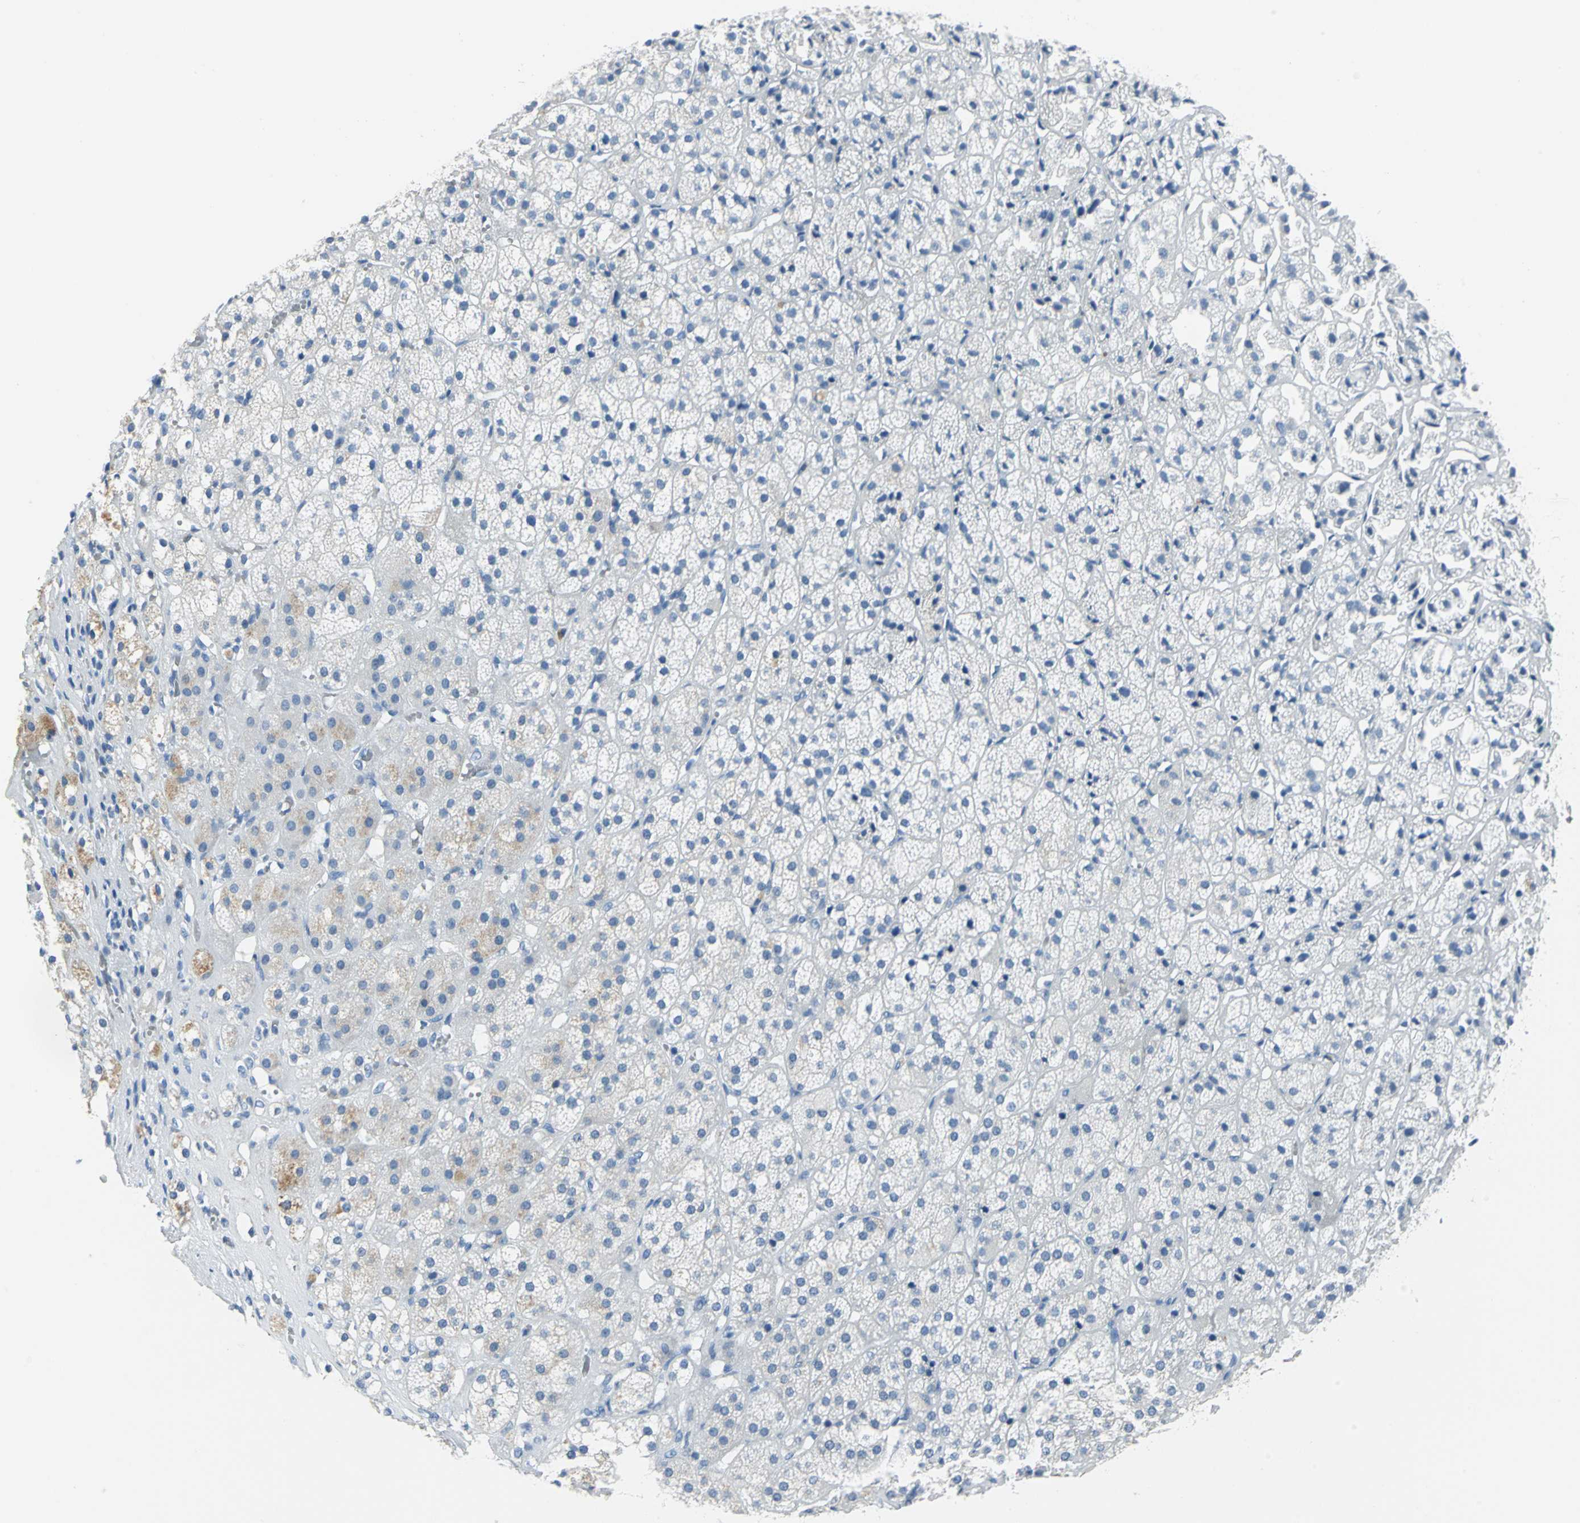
{"staining": {"intensity": "weak", "quantity": "<25%", "location": "cytoplasmic/membranous"}, "tissue": "adrenal gland", "cell_type": "Glandular cells", "image_type": "normal", "snomed": [{"axis": "morphology", "description": "Normal tissue, NOS"}, {"axis": "topography", "description": "Adrenal gland"}], "caption": "IHC of normal adrenal gland displays no positivity in glandular cells. (Brightfield microscopy of DAB (3,3'-diaminobenzidine) IHC at high magnification).", "gene": "SFN", "patient": {"sex": "female", "age": 71}}